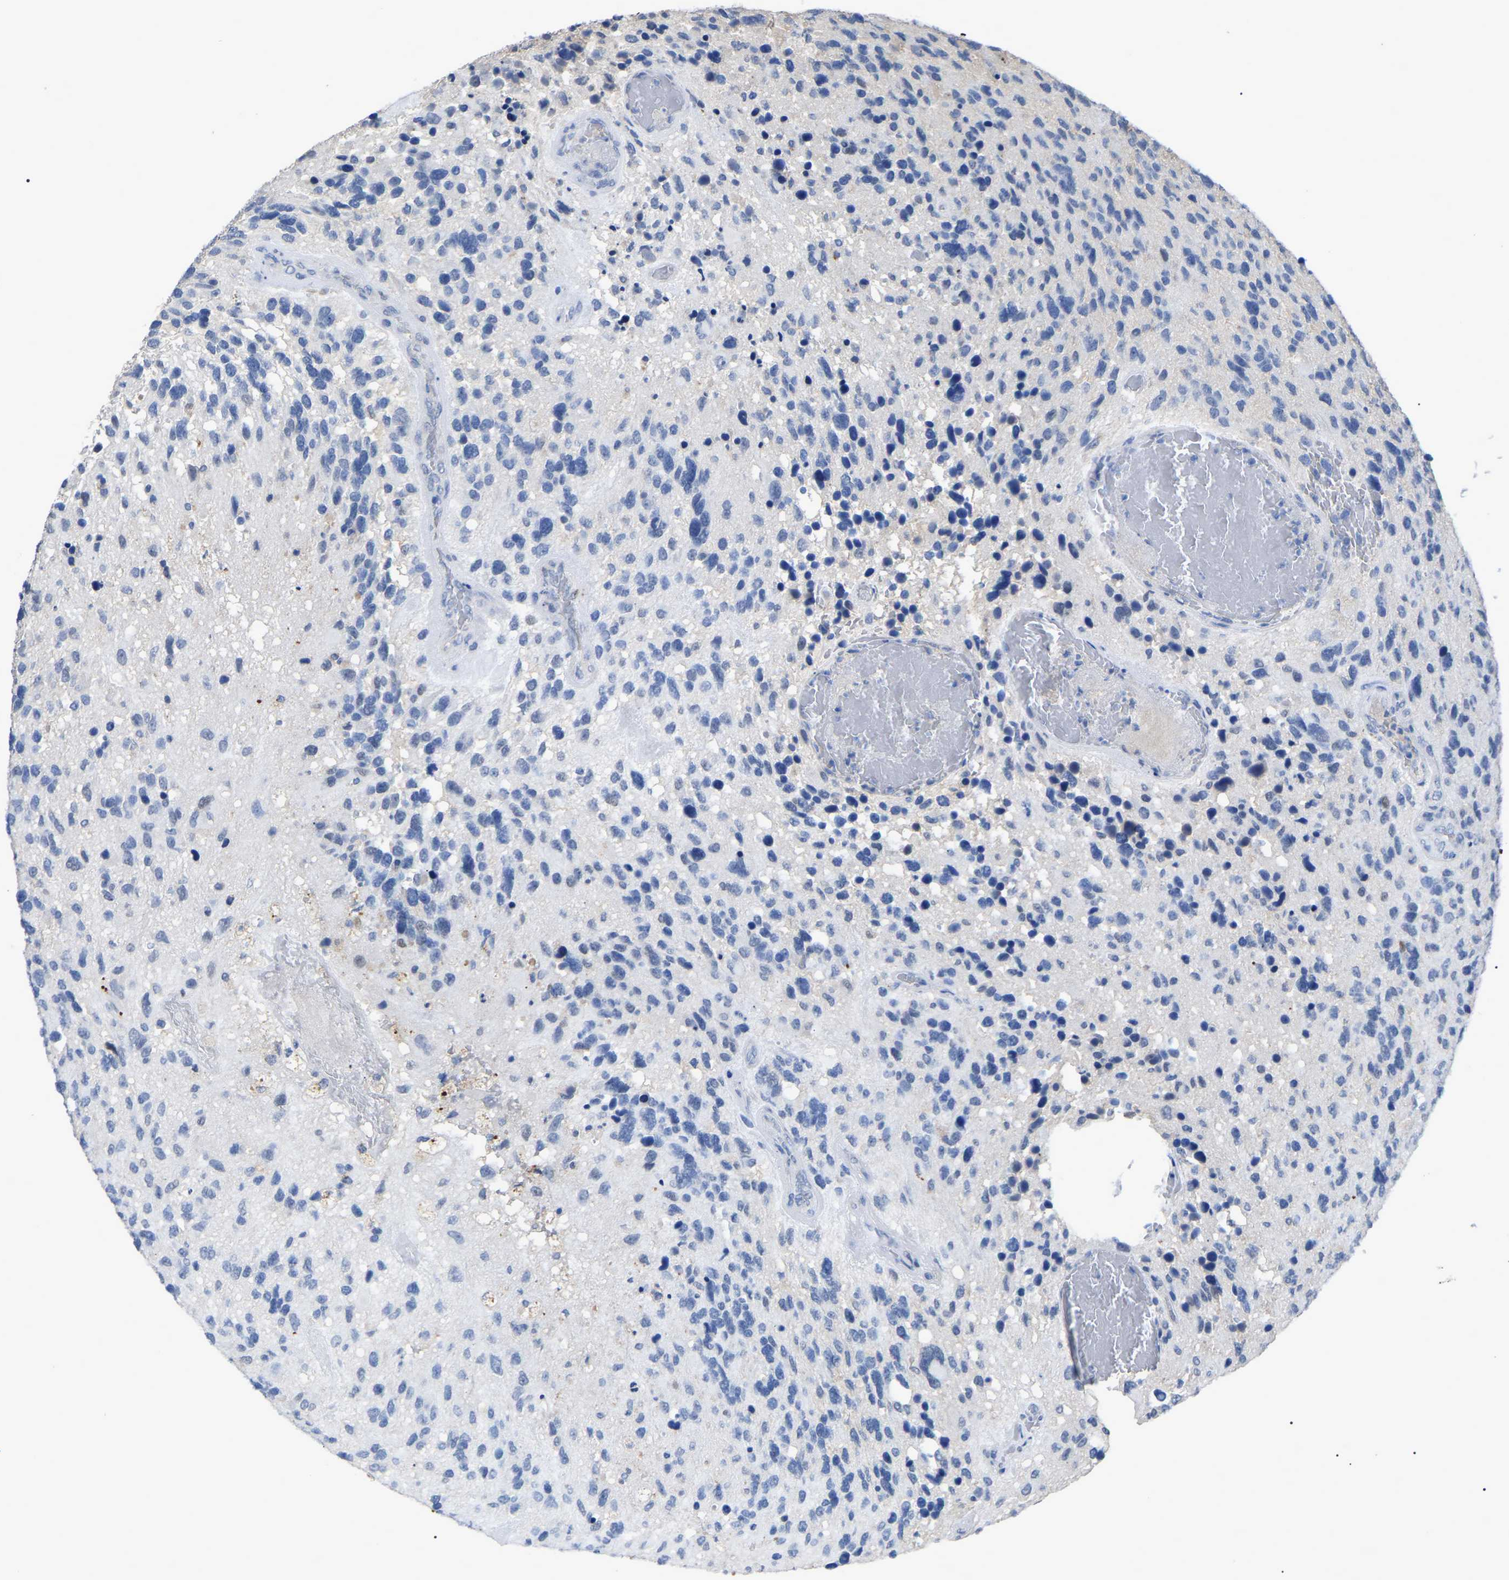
{"staining": {"intensity": "negative", "quantity": "none", "location": "none"}, "tissue": "glioma", "cell_type": "Tumor cells", "image_type": "cancer", "snomed": [{"axis": "morphology", "description": "Glioma, malignant, High grade"}, {"axis": "topography", "description": "Brain"}], "caption": "Immunohistochemistry (IHC) photomicrograph of neoplastic tissue: human glioma stained with DAB demonstrates no significant protein staining in tumor cells.", "gene": "SMPD2", "patient": {"sex": "female", "age": 58}}